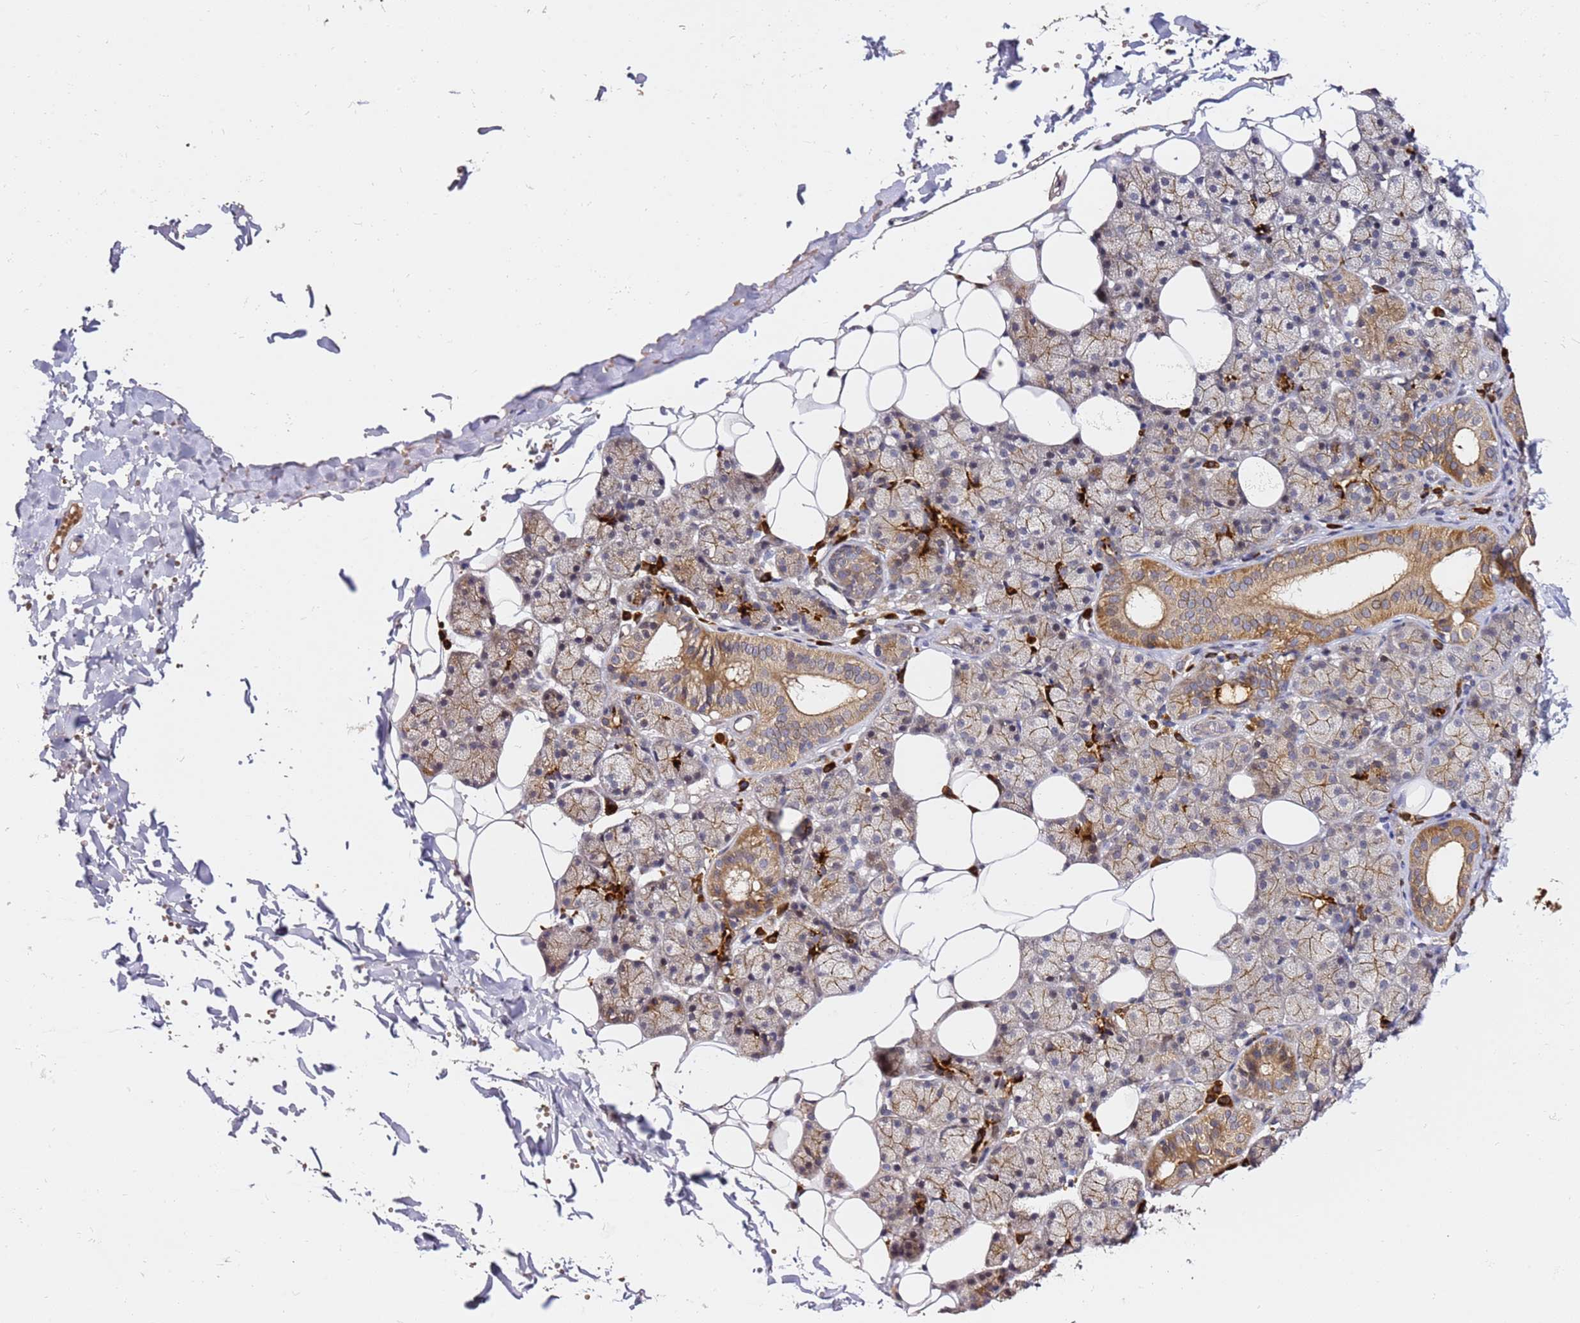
{"staining": {"intensity": "moderate", "quantity": "<25%", "location": "cytoplasmic/membranous"}, "tissue": "salivary gland", "cell_type": "Glandular cells", "image_type": "normal", "snomed": [{"axis": "morphology", "description": "Normal tissue, NOS"}, {"axis": "topography", "description": "Salivary gland"}], "caption": "Immunohistochemistry (IHC) photomicrograph of normal salivary gland: salivary gland stained using immunohistochemistry demonstrates low levels of moderate protein expression localized specifically in the cytoplasmic/membranous of glandular cells, appearing as a cytoplasmic/membranous brown color.", "gene": "OSBPL2", "patient": {"sex": "female", "age": 33}}